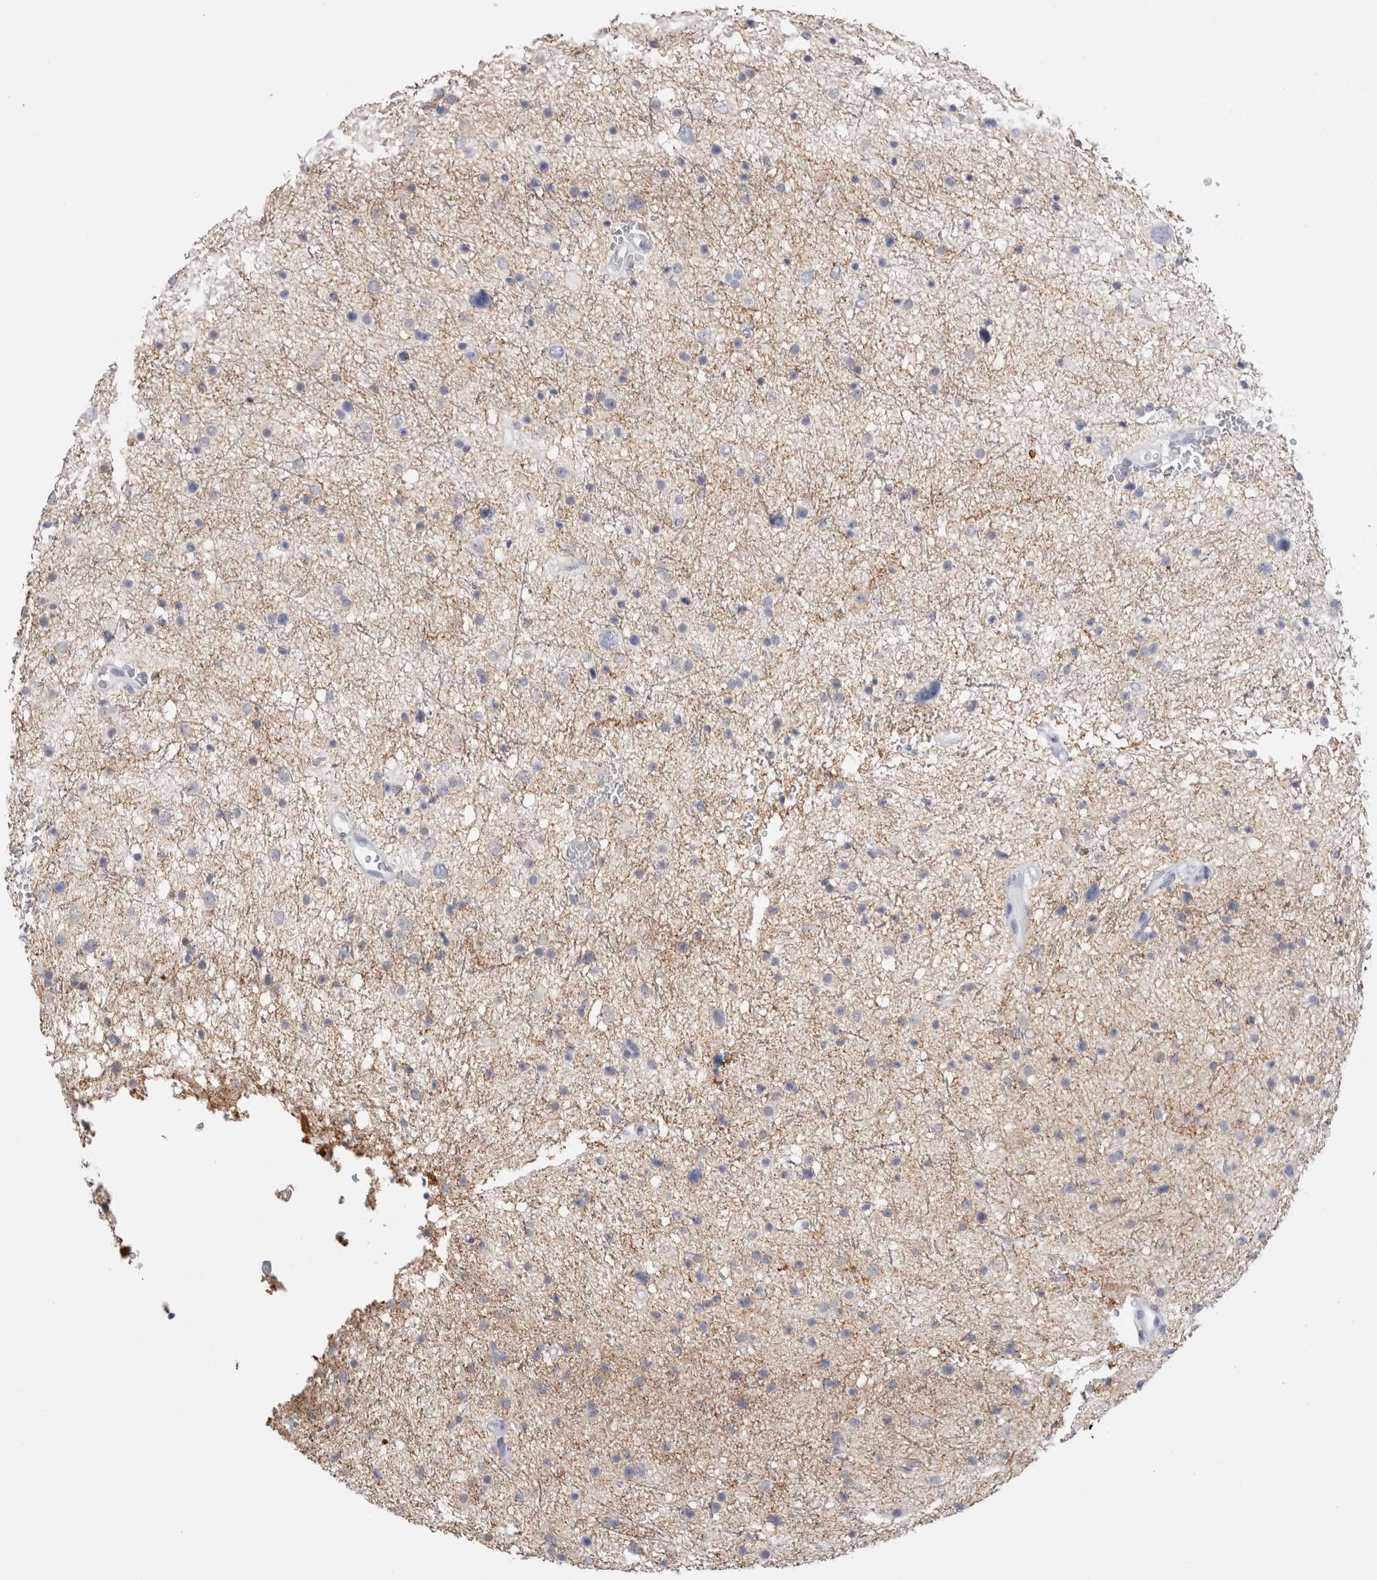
{"staining": {"intensity": "negative", "quantity": "none", "location": "none"}, "tissue": "glioma", "cell_type": "Tumor cells", "image_type": "cancer", "snomed": [{"axis": "morphology", "description": "Glioma, malignant, Low grade"}, {"axis": "topography", "description": "Brain"}], "caption": "DAB immunohistochemical staining of malignant glioma (low-grade) exhibits no significant staining in tumor cells.", "gene": "CADM3", "patient": {"sex": "female", "age": 37}}